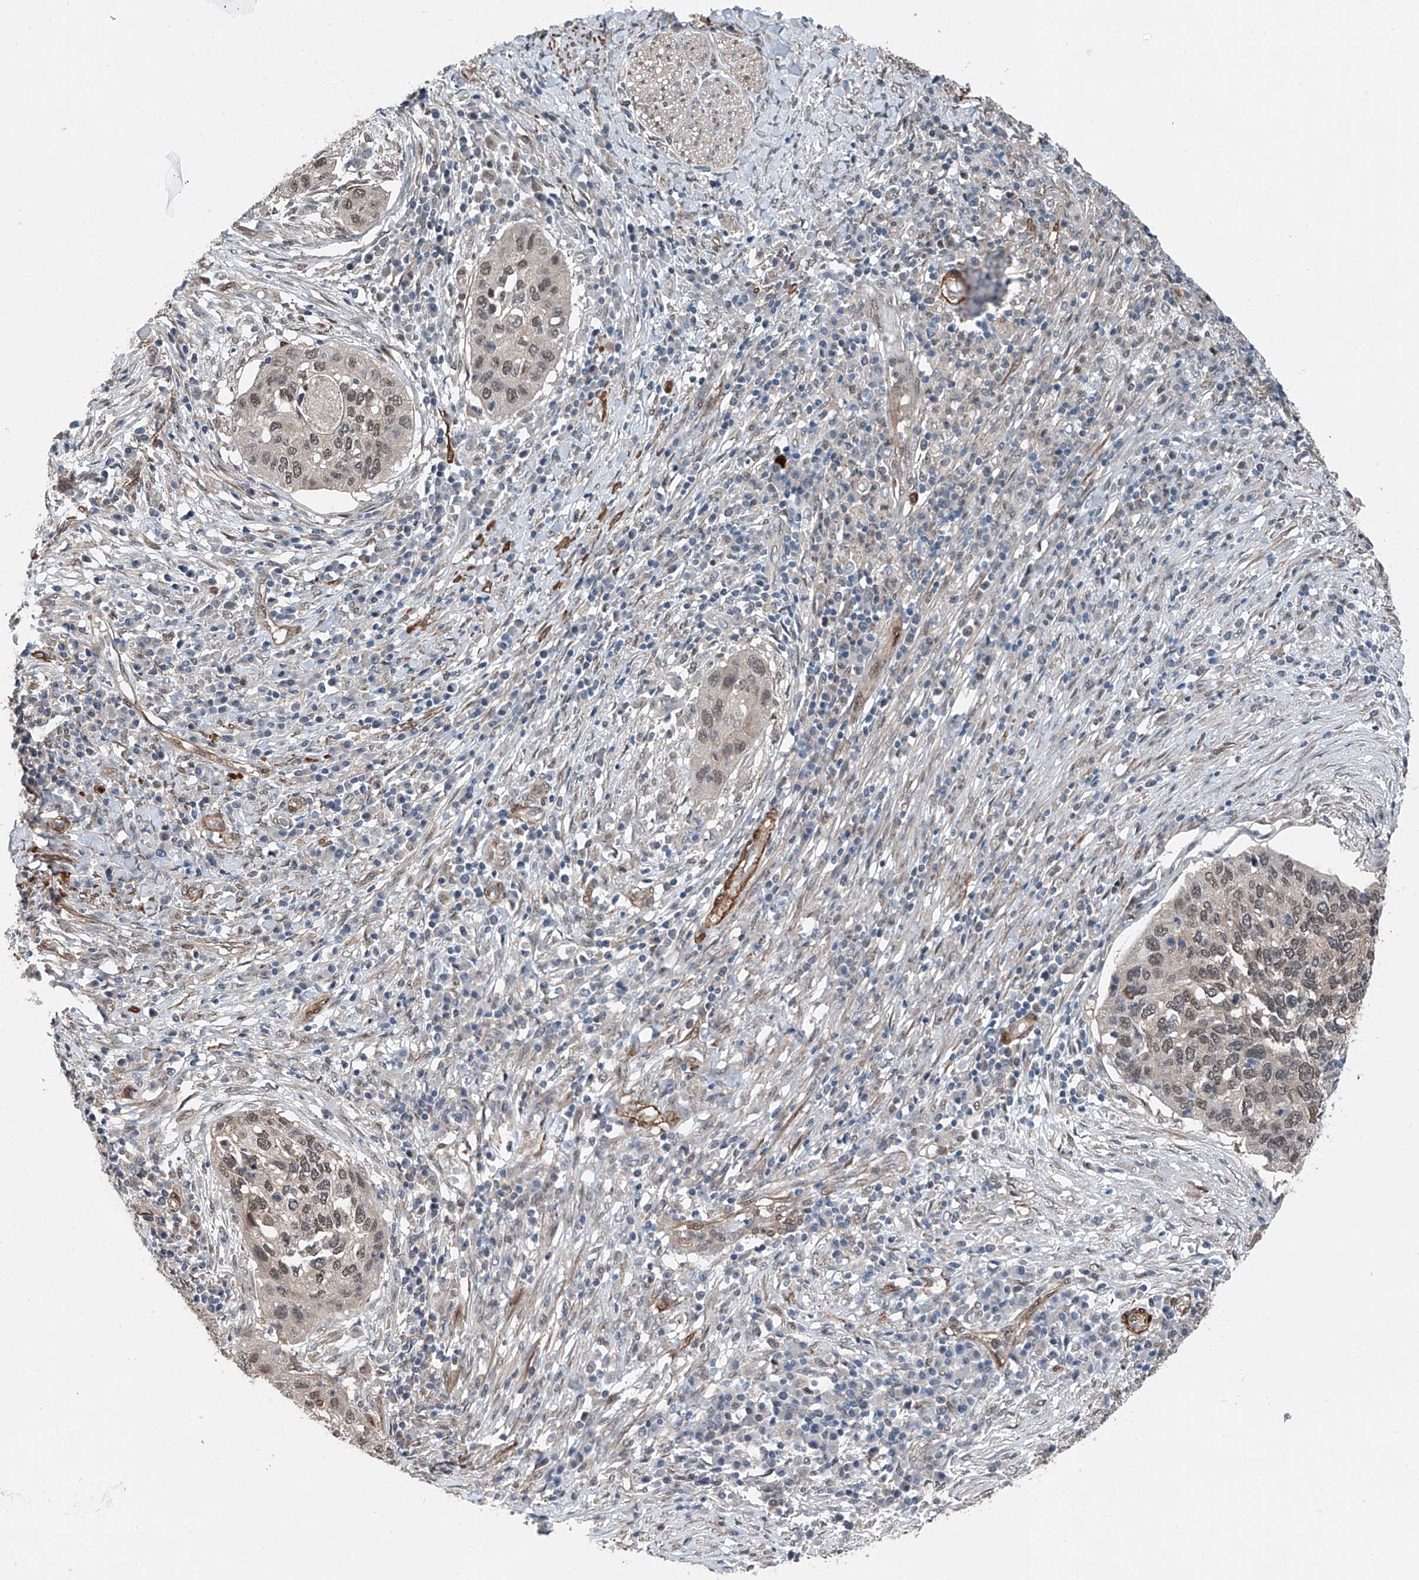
{"staining": {"intensity": "moderate", "quantity": ">75%", "location": "nuclear"}, "tissue": "cervical cancer", "cell_type": "Tumor cells", "image_type": "cancer", "snomed": [{"axis": "morphology", "description": "Squamous cell carcinoma, NOS"}, {"axis": "topography", "description": "Cervix"}], "caption": "Squamous cell carcinoma (cervical) stained for a protein (brown) shows moderate nuclear positive positivity in approximately >75% of tumor cells.", "gene": "HSPA6", "patient": {"sex": "female", "age": 38}}